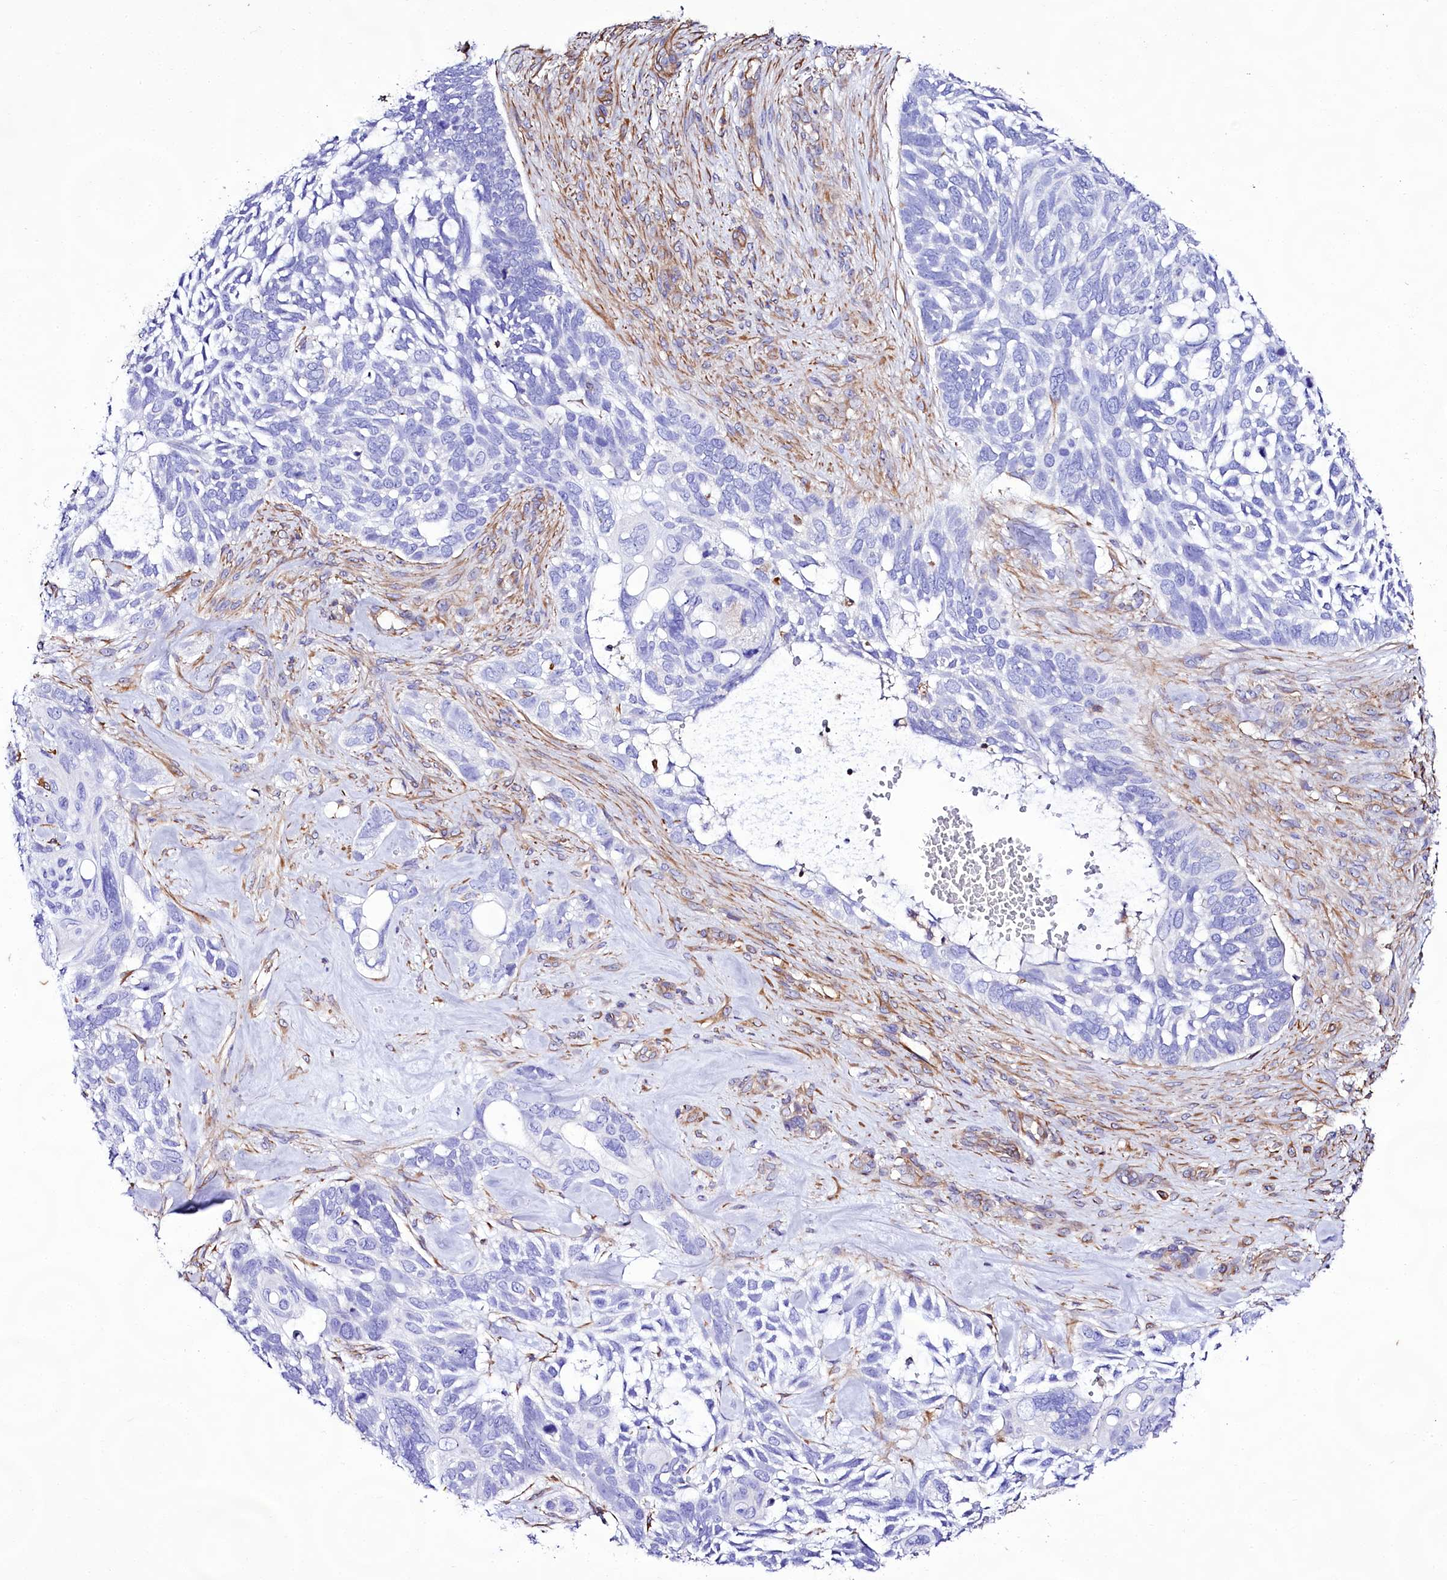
{"staining": {"intensity": "negative", "quantity": "none", "location": "none"}, "tissue": "skin cancer", "cell_type": "Tumor cells", "image_type": "cancer", "snomed": [{"axis": "morphology", "description": "Basal cell carcinoma"}, {"axis": "topography", "description": "Skin"}], "caption": "The micrograph demonstrates no significant expression in tumor cells of skin cancer. (IHC, brightfield microscopy, high magnification).", "gene": "CD99", "patient": {"sex": "male", "age": 88}}